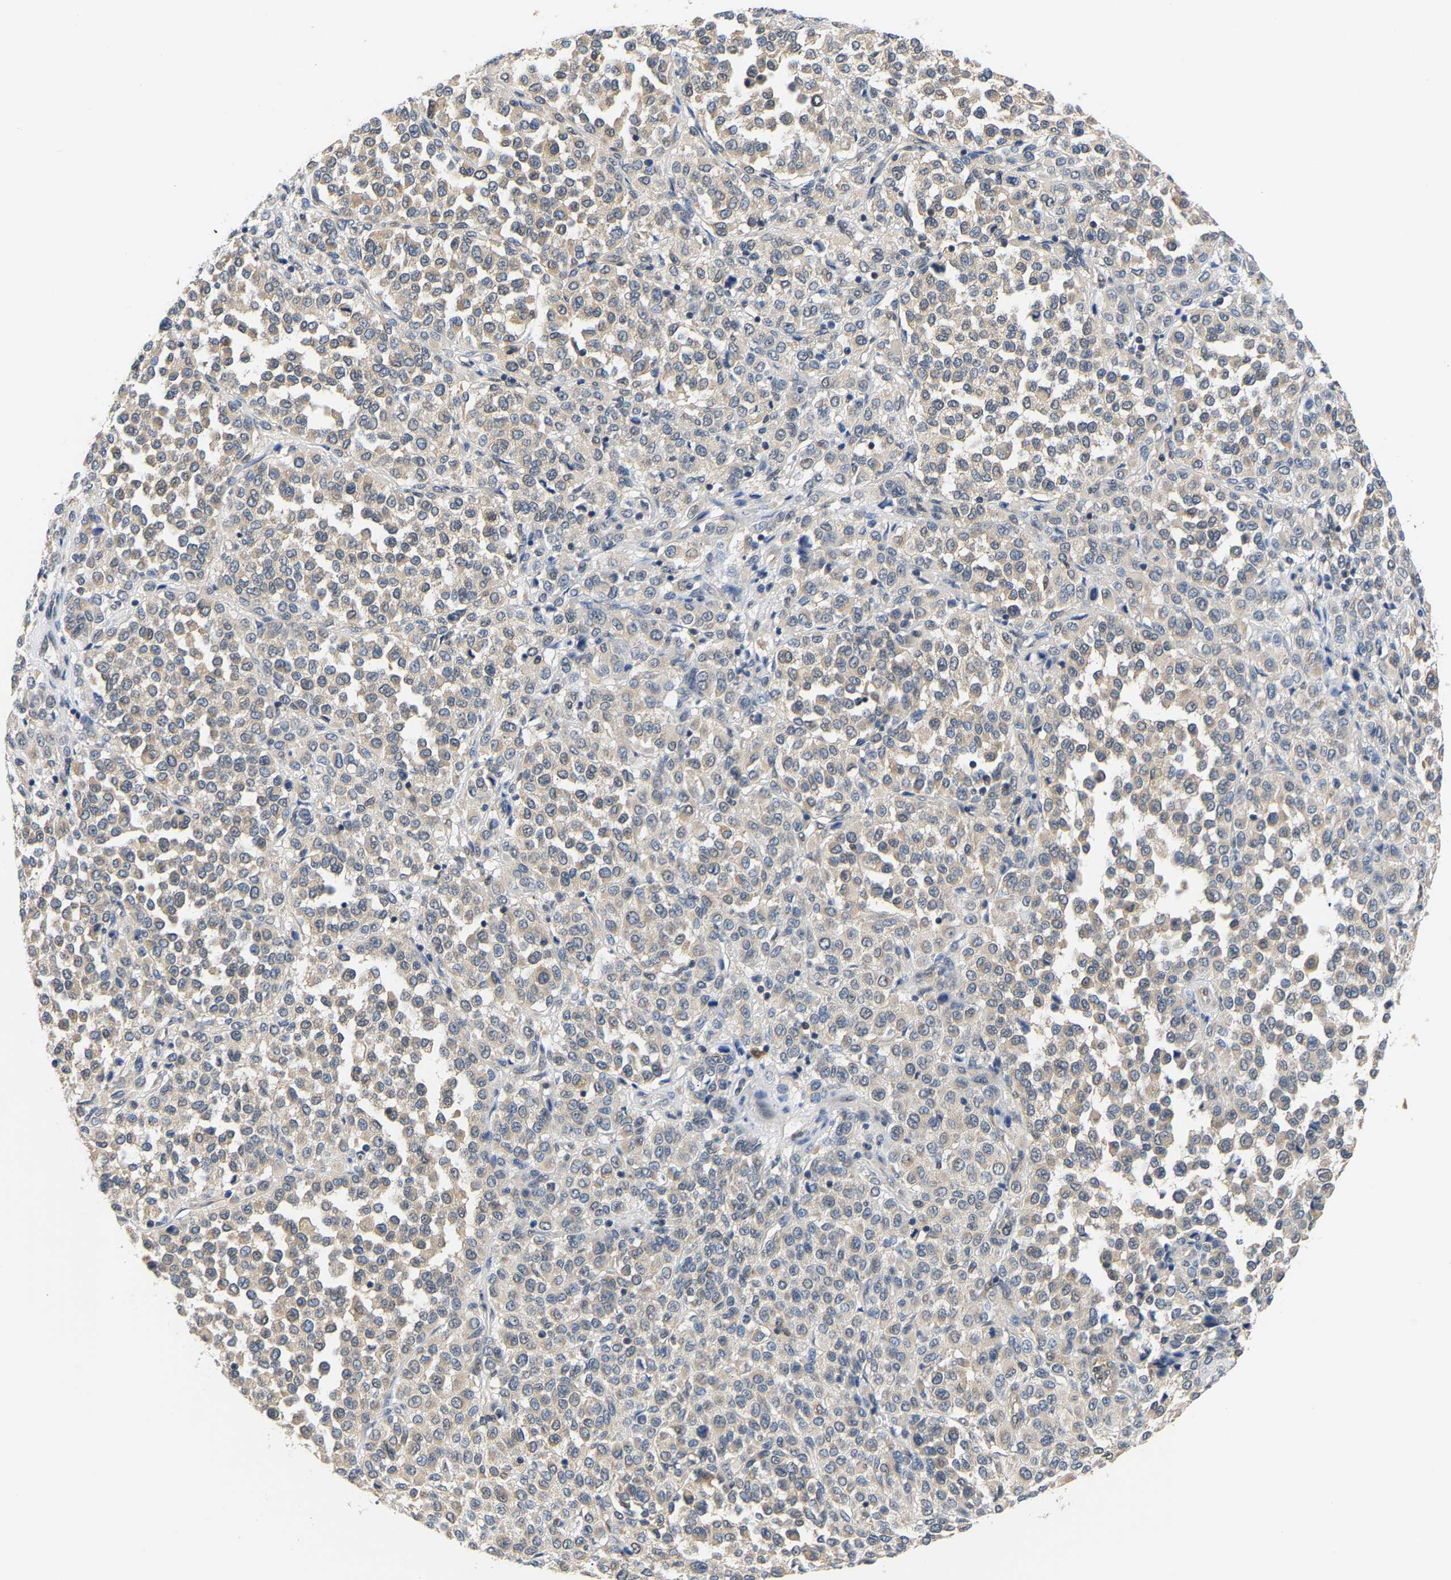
{"staining": {"intensity": "moderate", "quantity": "25%-75%", "location": "cytoplasmic/membranous"}, "tissue": "melanoma", "cell_type": "Tumor cells", "image_type": "cancer", "snomed": [{"axis": "morphology", "description": "Malignant melanoma, Metastatic site"}, {"axis": "topography", "description": "Pancreas"}], "caption": "A medium amount of moderate cytoplasmic/membranous positivity is appreciated in approximately 25%-75% of tumor cells in malignant melanoma (metastatic site) tissue.", "gene": "ARHGEF12", "patient": {"sex": "female", "age": 30}}